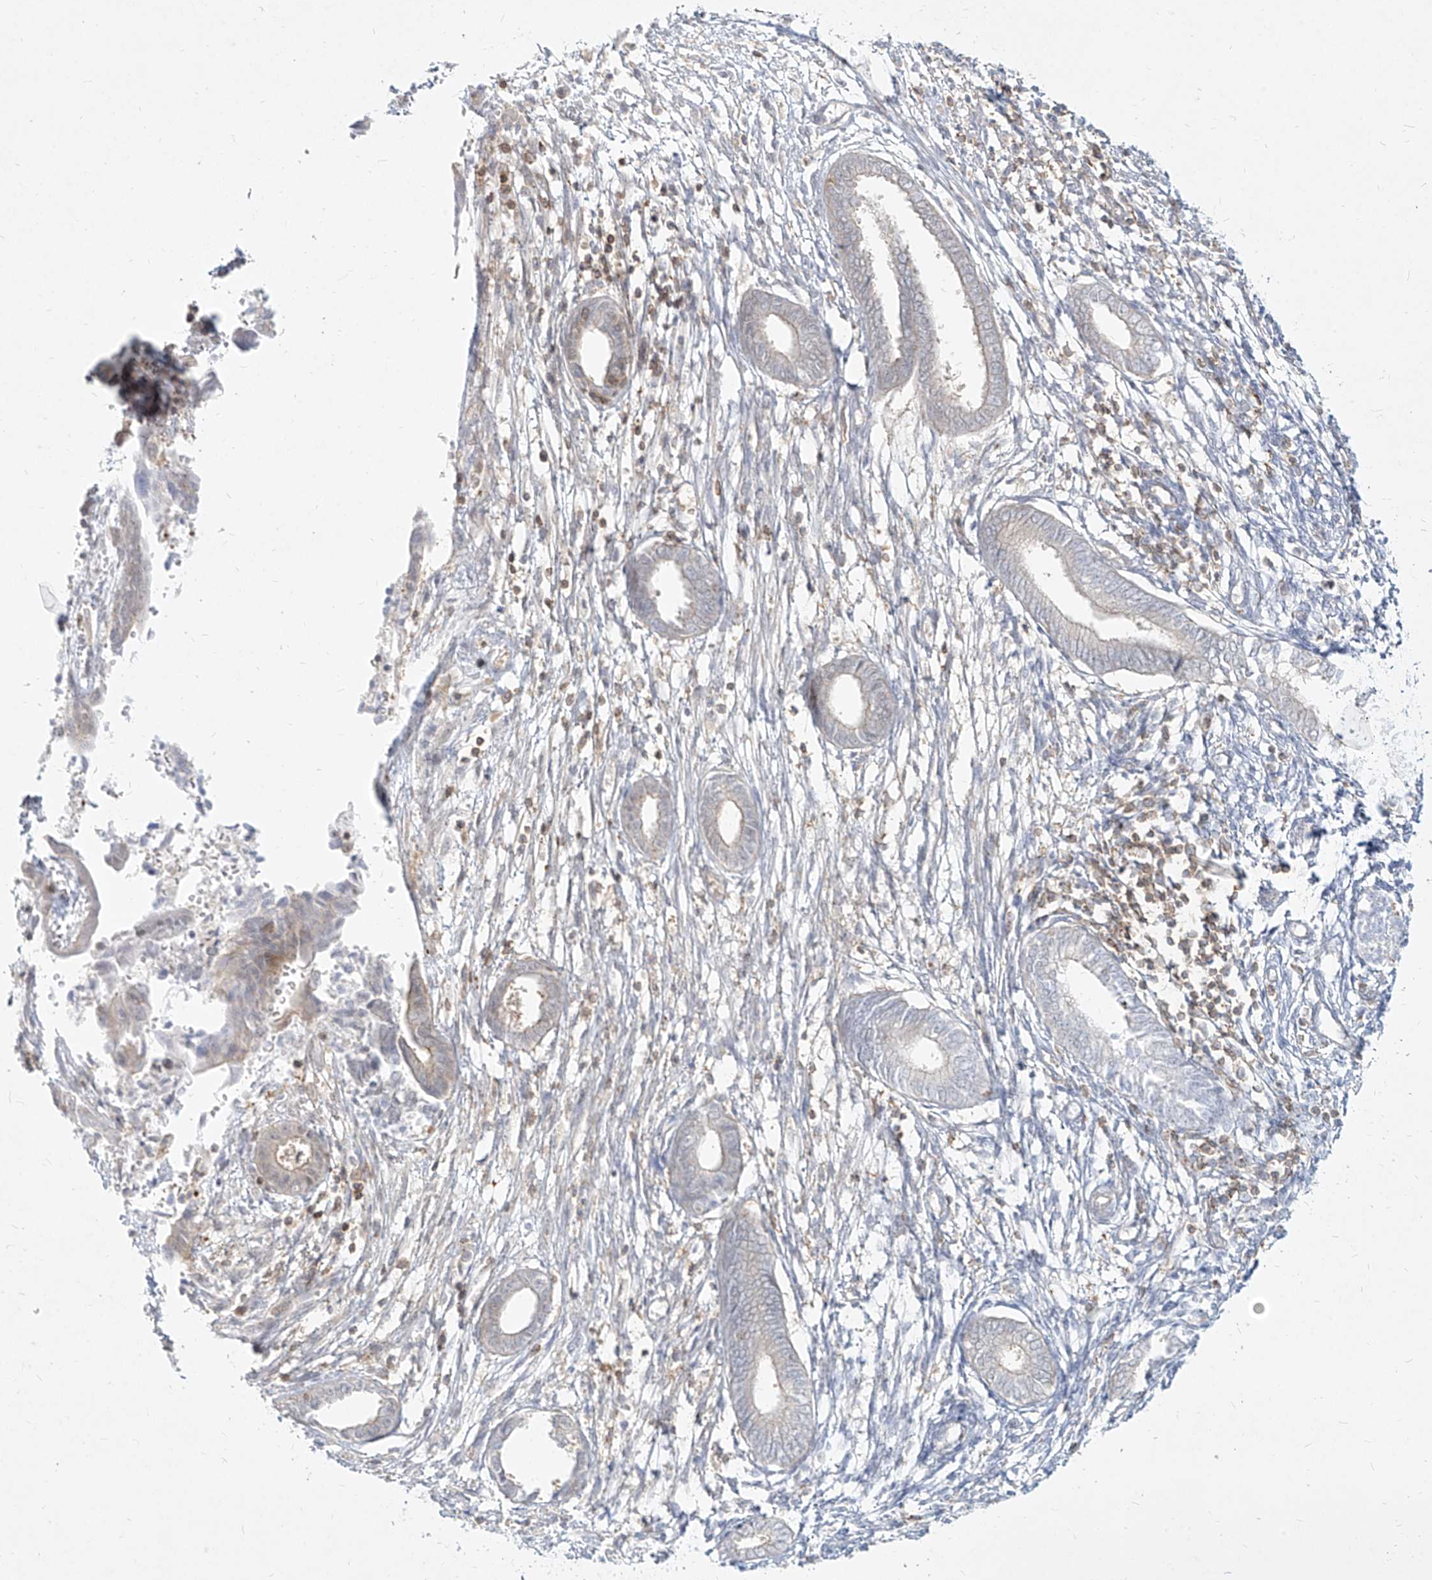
{"staining": {"intensity": "negative", "quantity": "none", "location": "none"}, "tissue": "endometrium", "cell_type": "Cells in endometrial stroma", "image_type": "normal", "snomed": [{"axis": "morphology", "description": "Normal tissue, NOS"}, {"axis": "topography", "description": "Endometrium"}], "caption": "IHC micrograph of normal endometrium stained for a protein (brown), which demonstrates no positivity in cells in endometrial stroma.", "gene": "SLC2A12", "patient": {"sex": "female", "age": 56}}